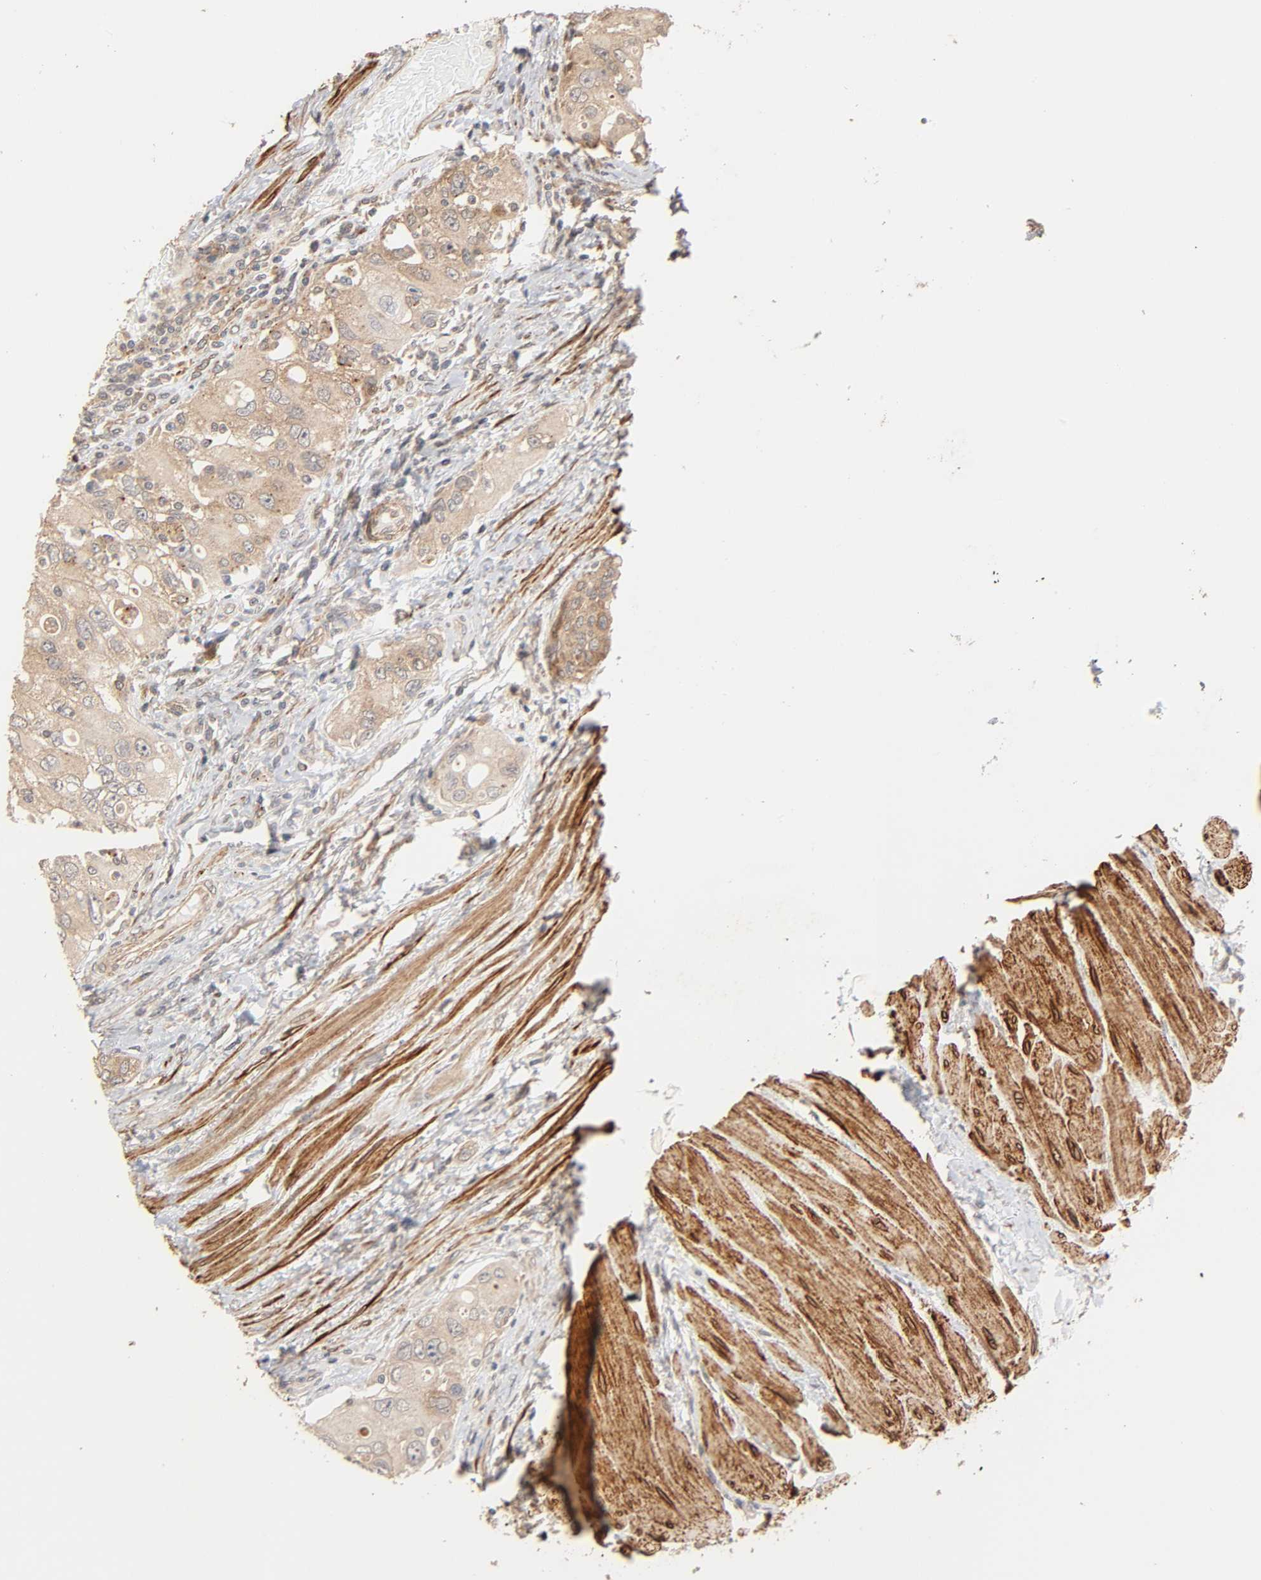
{"staining": {"intensity": "moderate", "quantity": ">75%", "location": "cytoplasmic/membranous"}, "tissue": "urothelial cancer", "cell_type": "Tumor cells", "image_type": "cancer", "snomed": [{"axis": "morphology", "description": "Urothelial carcinoma, High grade"}, {"axis": "topography", "description": "Urinary bladder"}], "caption": "Moderate cytoplasmic/membranous positivity is present in approximately >75% of tumor cells in high-grade urothelial carcinoma. (Brightfield microscopy of DAB IHC at high magnification).", "gene": "NEMF", "patient": {"sex": "female", "age": 56}}